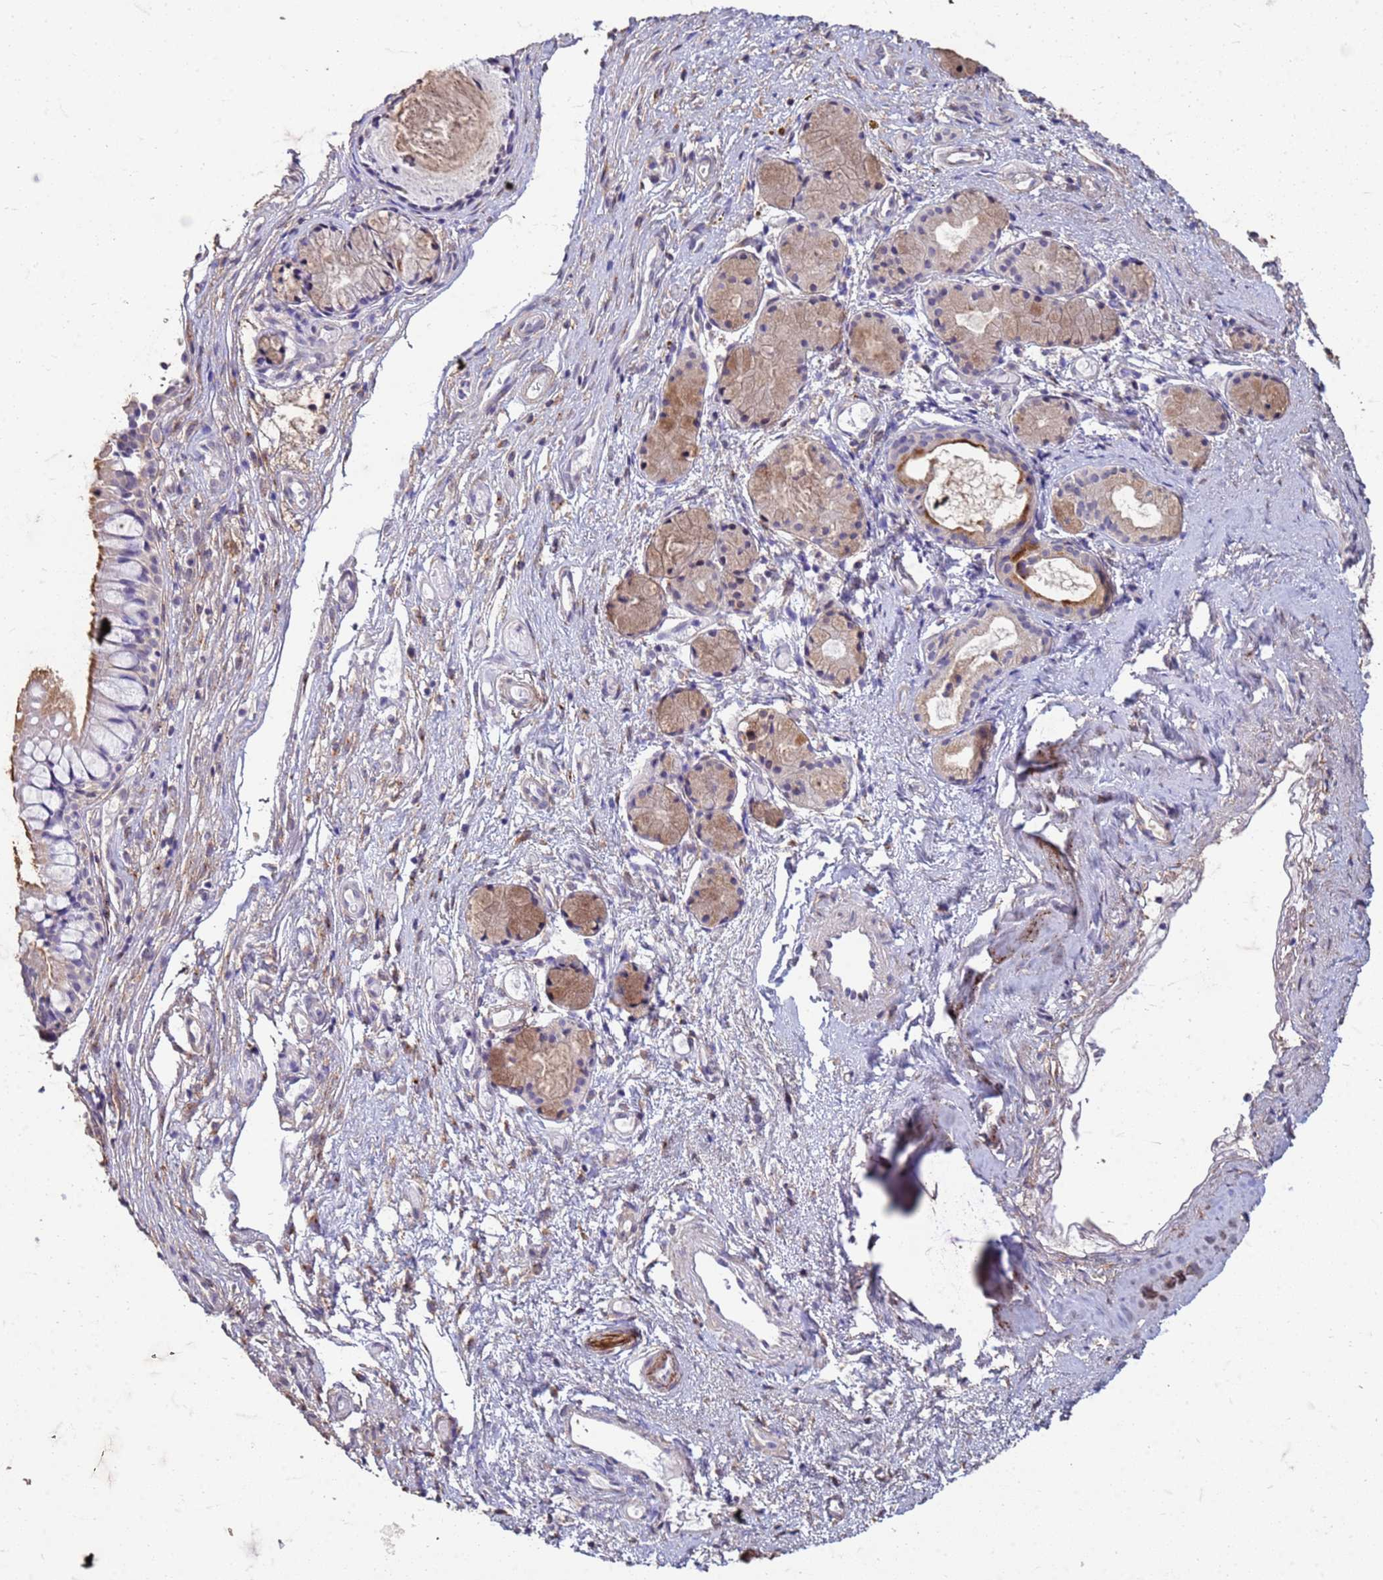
{"staining": {"intensity": "moderate", "quantity": "<25%", "location": "cytoplasmic/membranous"}, "tissue": "nasopharynx", "cell_type": "Respiratory epithelial cells", "image_type": "normal", "snomed": [{"axis": "morphology", "description": "Normal tissue, NOS"}, {"axis": "topography", "description": "Nasopharynx"}], "caption": "This image demonstrates immunohistochemistry staining of benign human nasopharynx, with low moderate cytoplasmic/membranous expression in approximately <25% of respiratory epithelial cells.", "gene": "SLC25A15", "patient": {"sex": "male", "age": 82}}